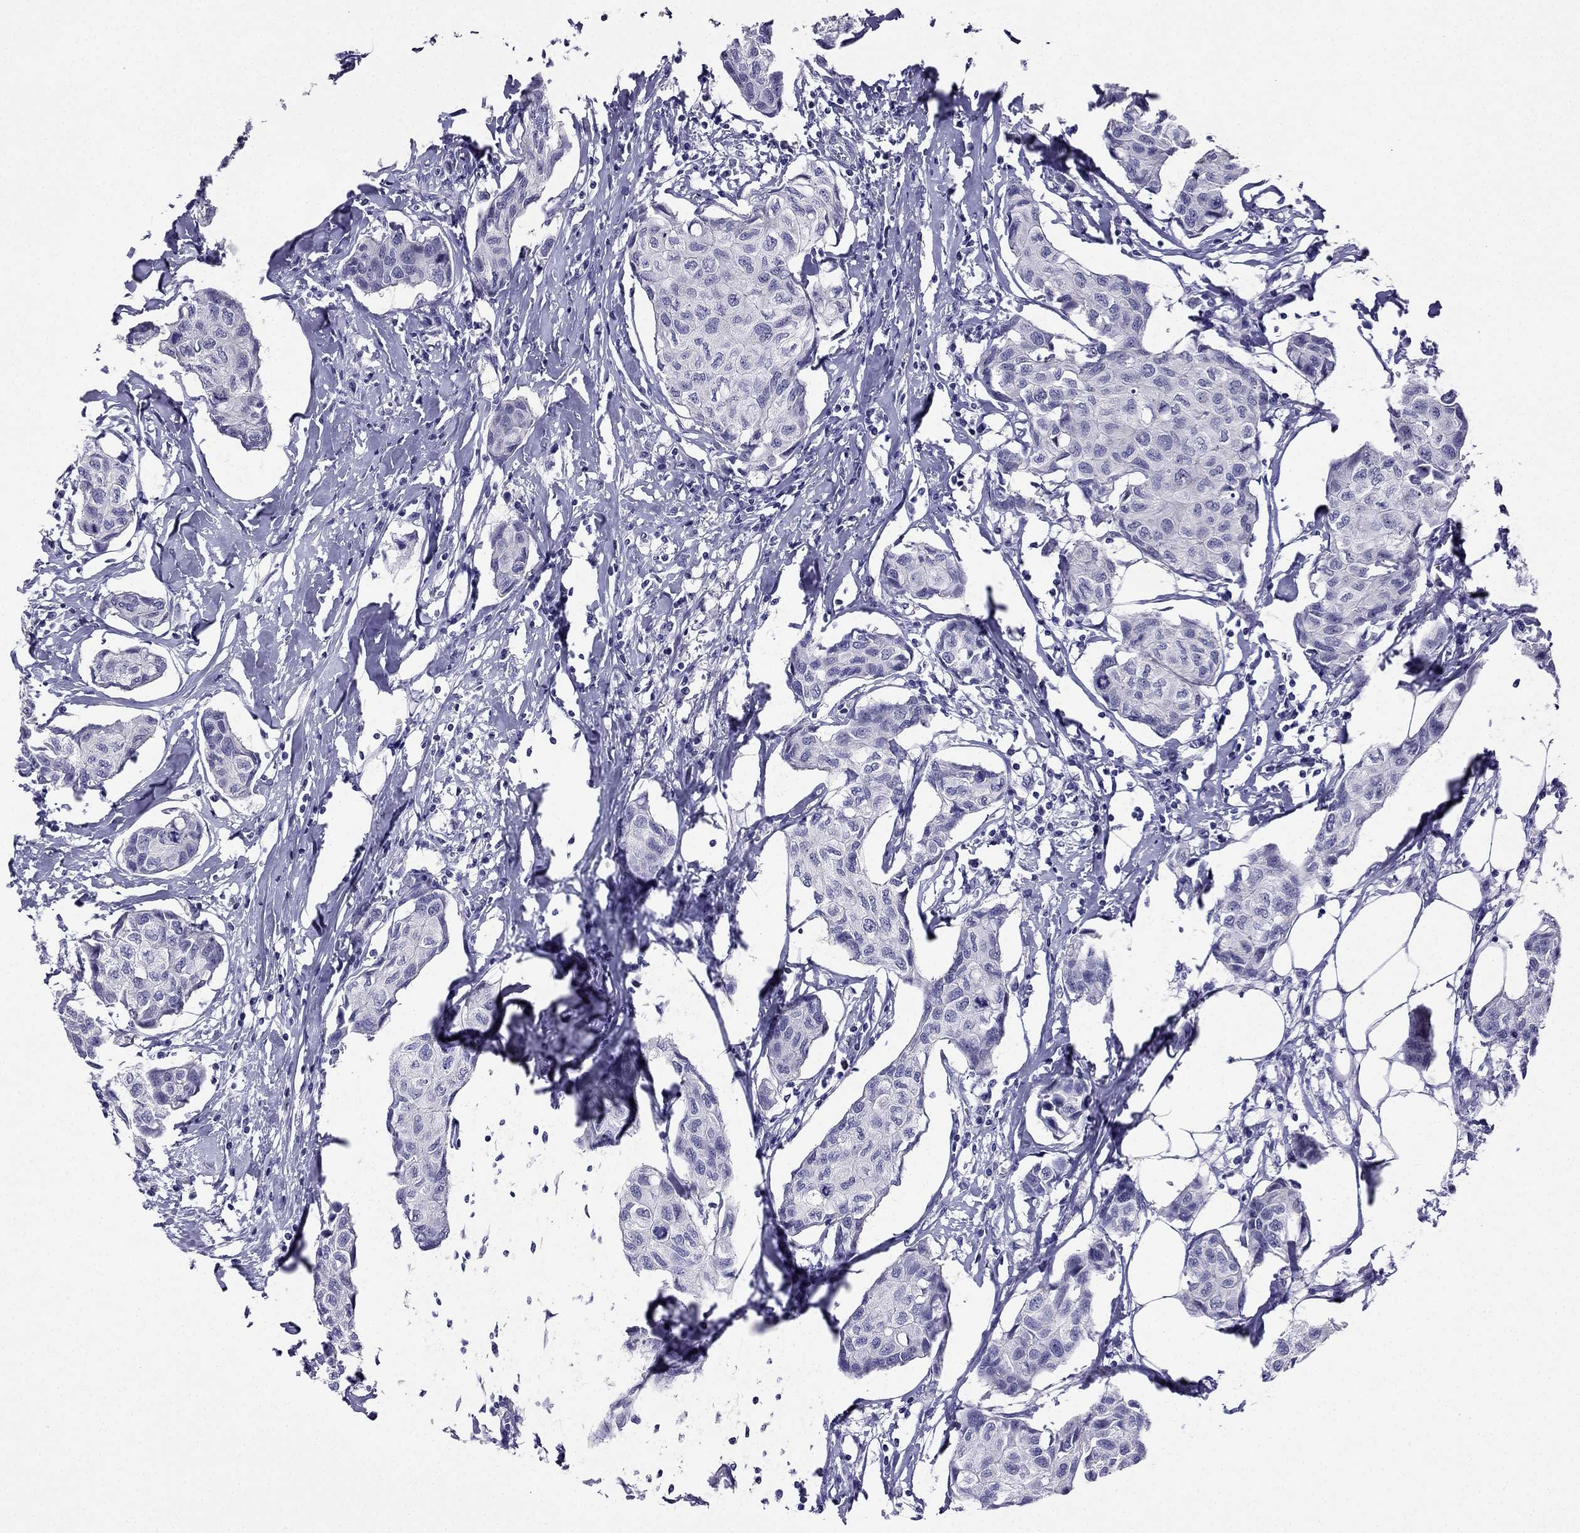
{"staining": {"intensity": "negative", "quantity": "none", "location": "none"}, "tissue": "breast cancer", "cell_type": "Tumor cells", "image_type": "cancer", "snomed": [{"axis": "morphology", "description": "Duct carcinoma"}, {"axis": "topography", "description": "Breast"}], "caption": "Immunohistochemical staining of breast cancer (intraductal carcinoma) reveals no significant expression in tumor cells. (DAB IHC with hematoxylin counter stain).", "gene": "KCNJ10", "patient": {"sex": "female", "age": 80}}